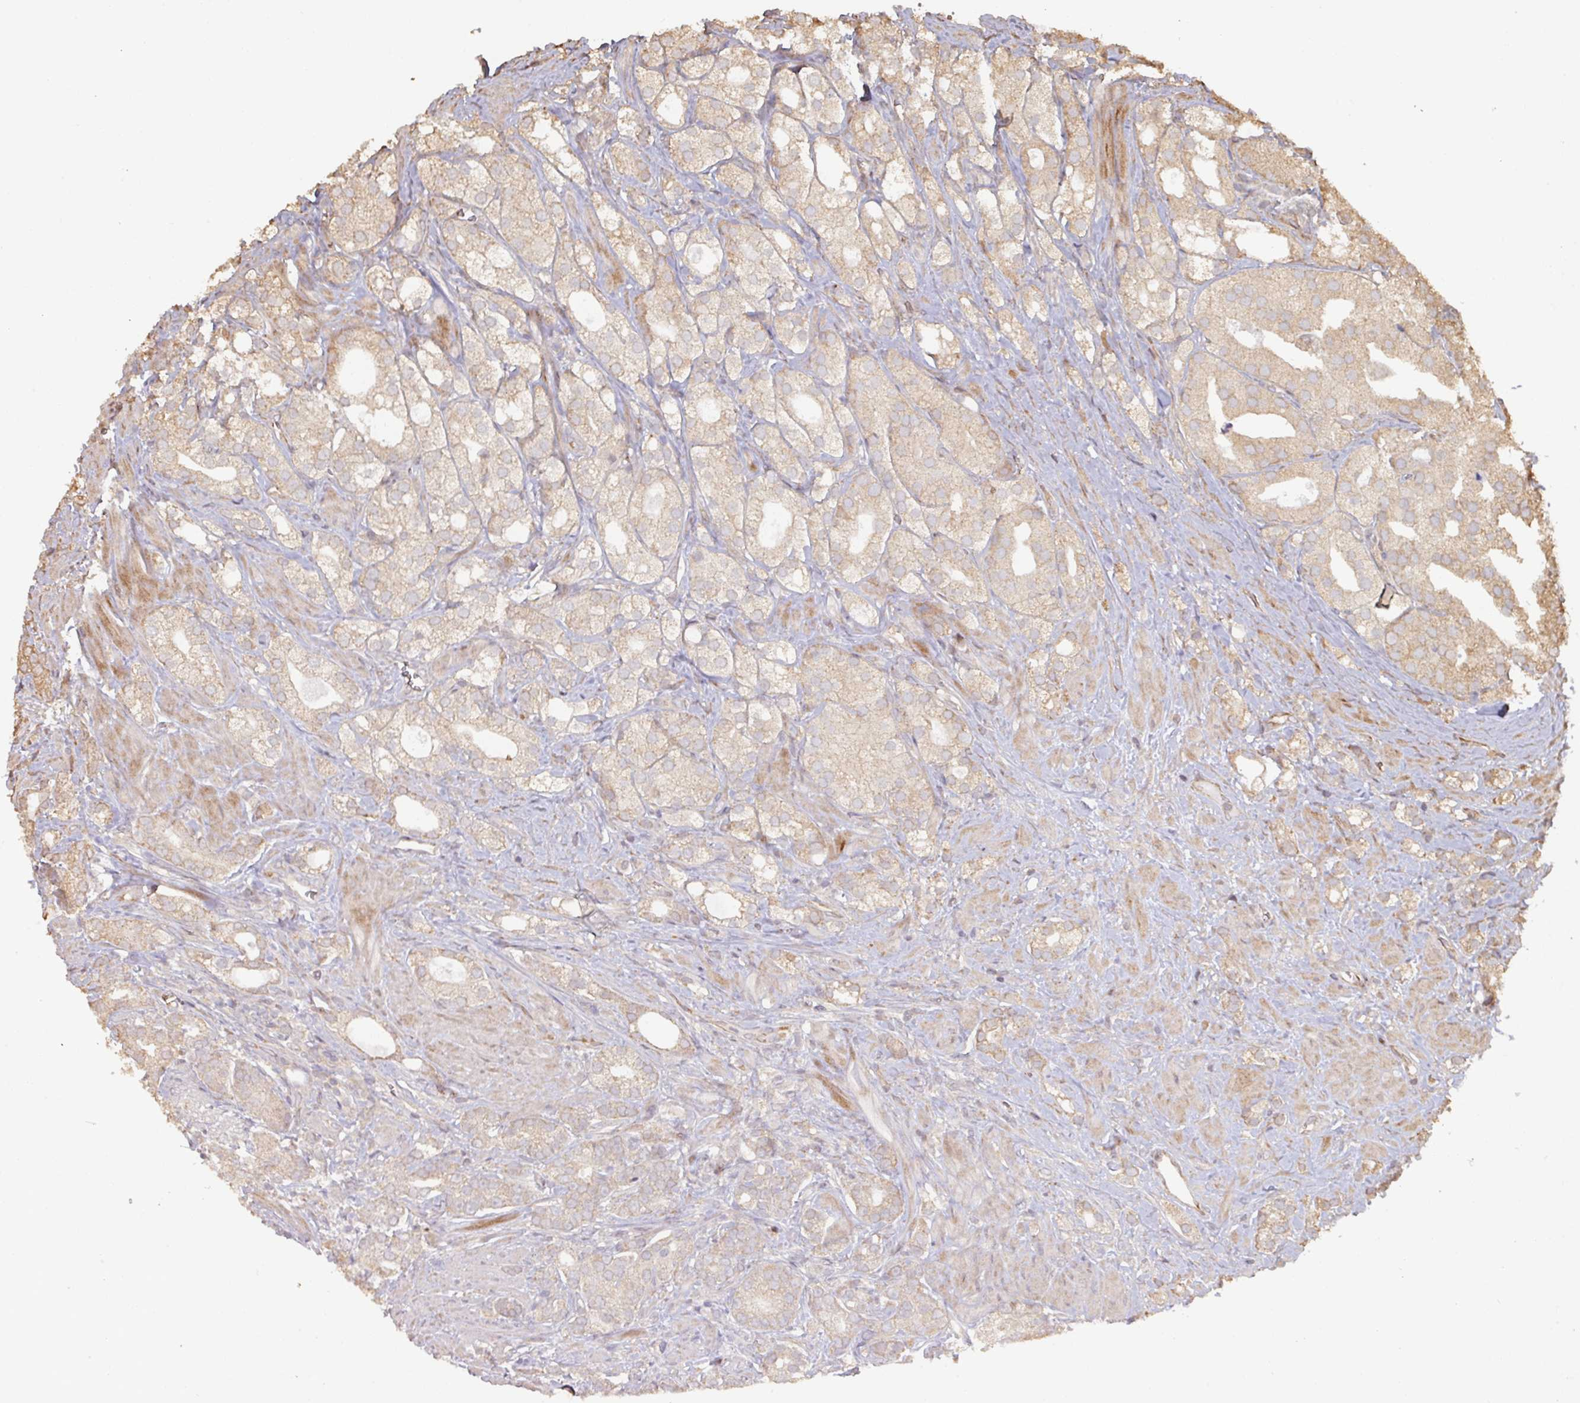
{"staining": {"intensity": "weak", "quantity": "25%-75%", "location": "cytoplasmic/membranous"}, "tissue": "prostate cancer", "cell_type": "Tumor cells", "image_type": "cancer", "snomed": [{"axis": "morphology", "description": "Adenocarcinoma, High grade"}, {"axis": "topography", "description": "Prostate"}], "caption": "DAB (3,3'-diaminobenzidine) immunohistochemical staining of human adenocarcinoma (high-grade) (prostate) reveals weak cytoplasmic/membranous protein staining in approximately 25%-75% of tumor cells.", "gene": "CA7", "patient": {"sex": "male", "age": 50}}